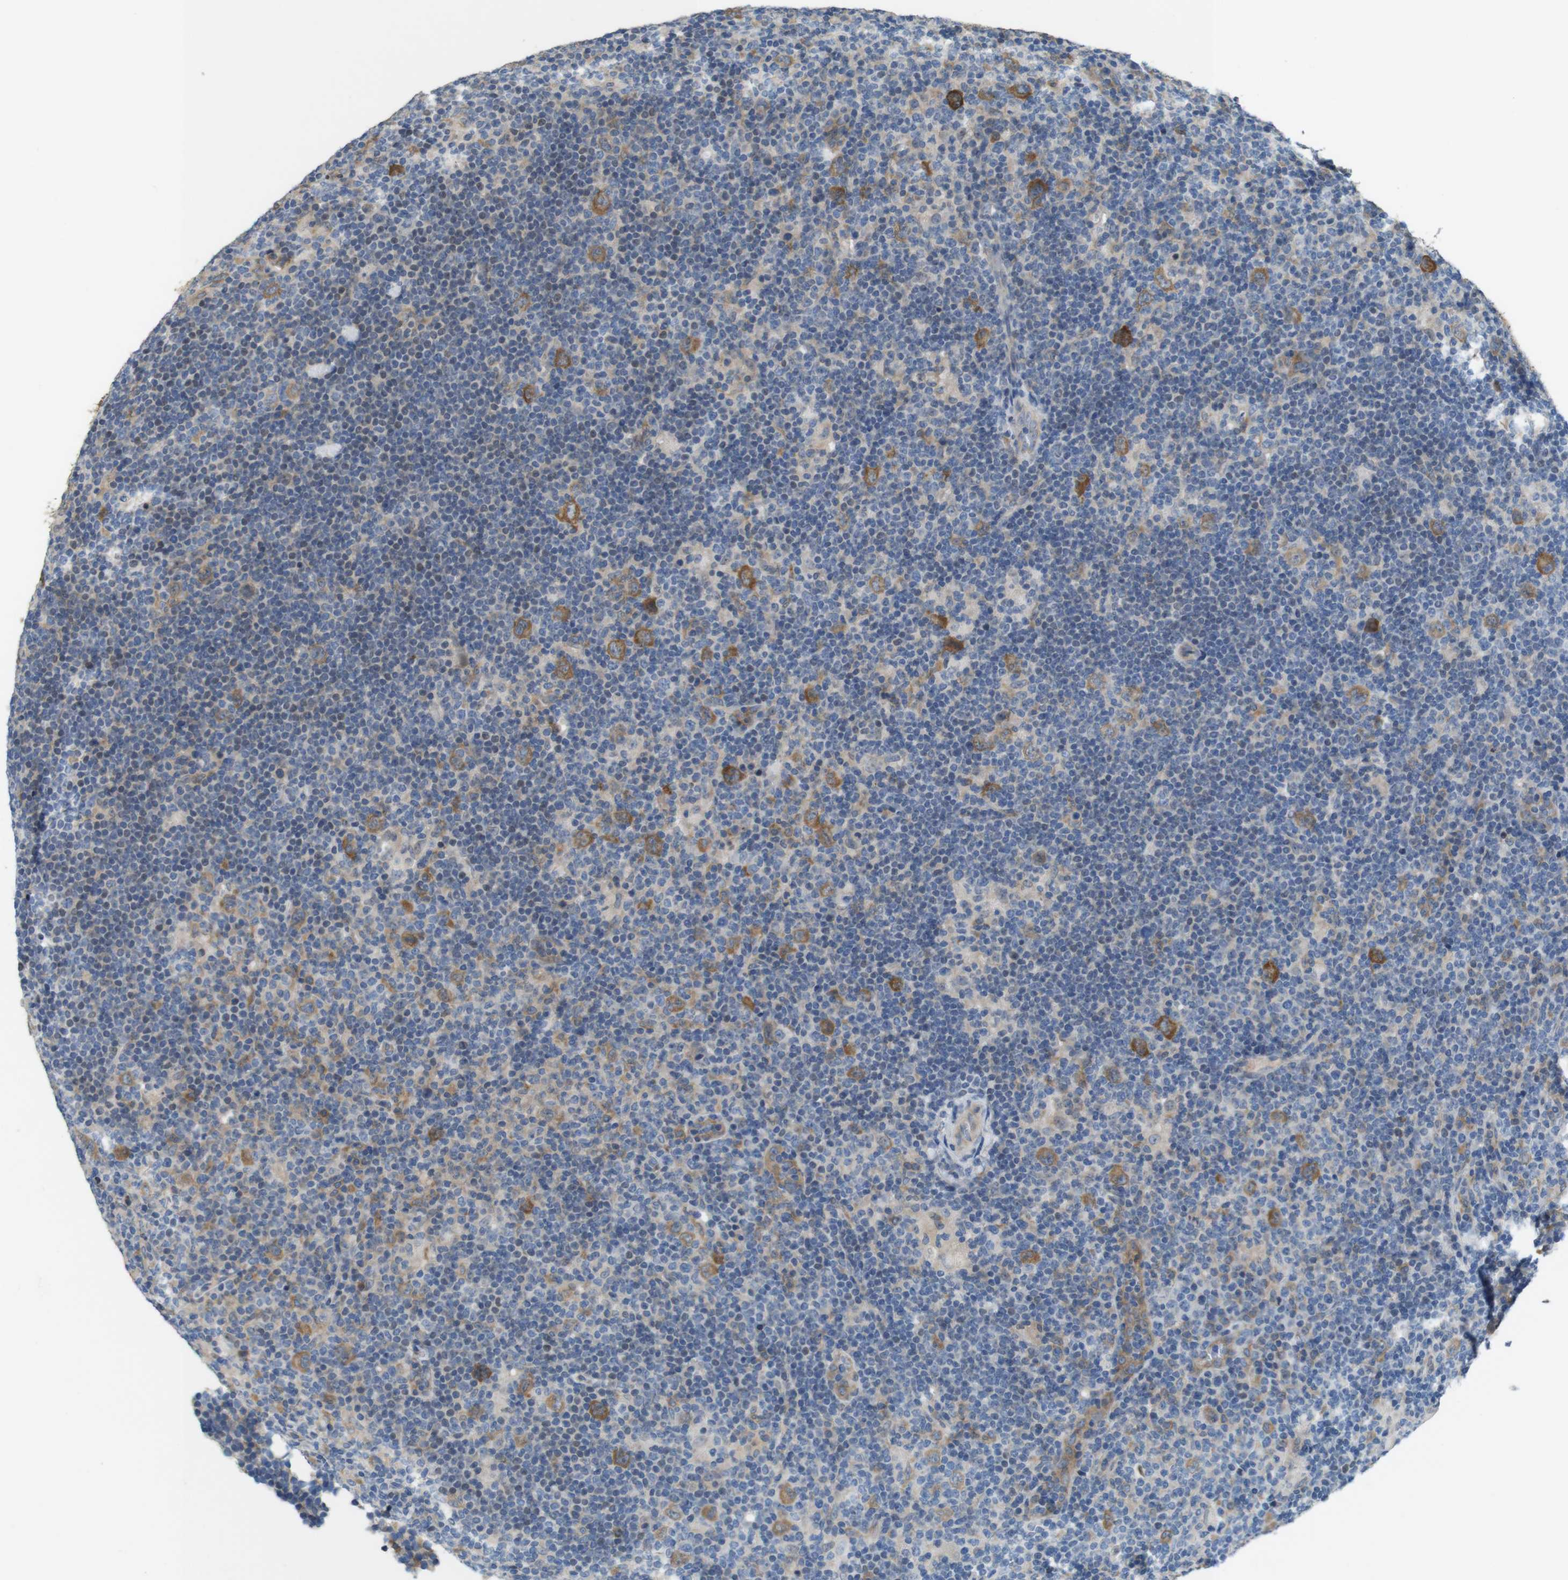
{"staining": {"intensity": "moderate", "quantity": ">75%", "location": "cytoplasmic/membranous"}, "tissue": "lymphoma", "cell_type": "Tumor cells", "image_type": "cancer", "snomed": [{"axis": "morphology", "description": "Hodgkin's disease, NOS"}, {"axis": "topography", "description": "Lymph node"}], "caption": "The histopathology image displays immunohistochemical staining of lymphoma. There is moderate cytoplasmic/membranous staining is present in about >75% of tumor cells.", "gene": "PCDH10", "patient": {"sex": "female", "age": 57}}